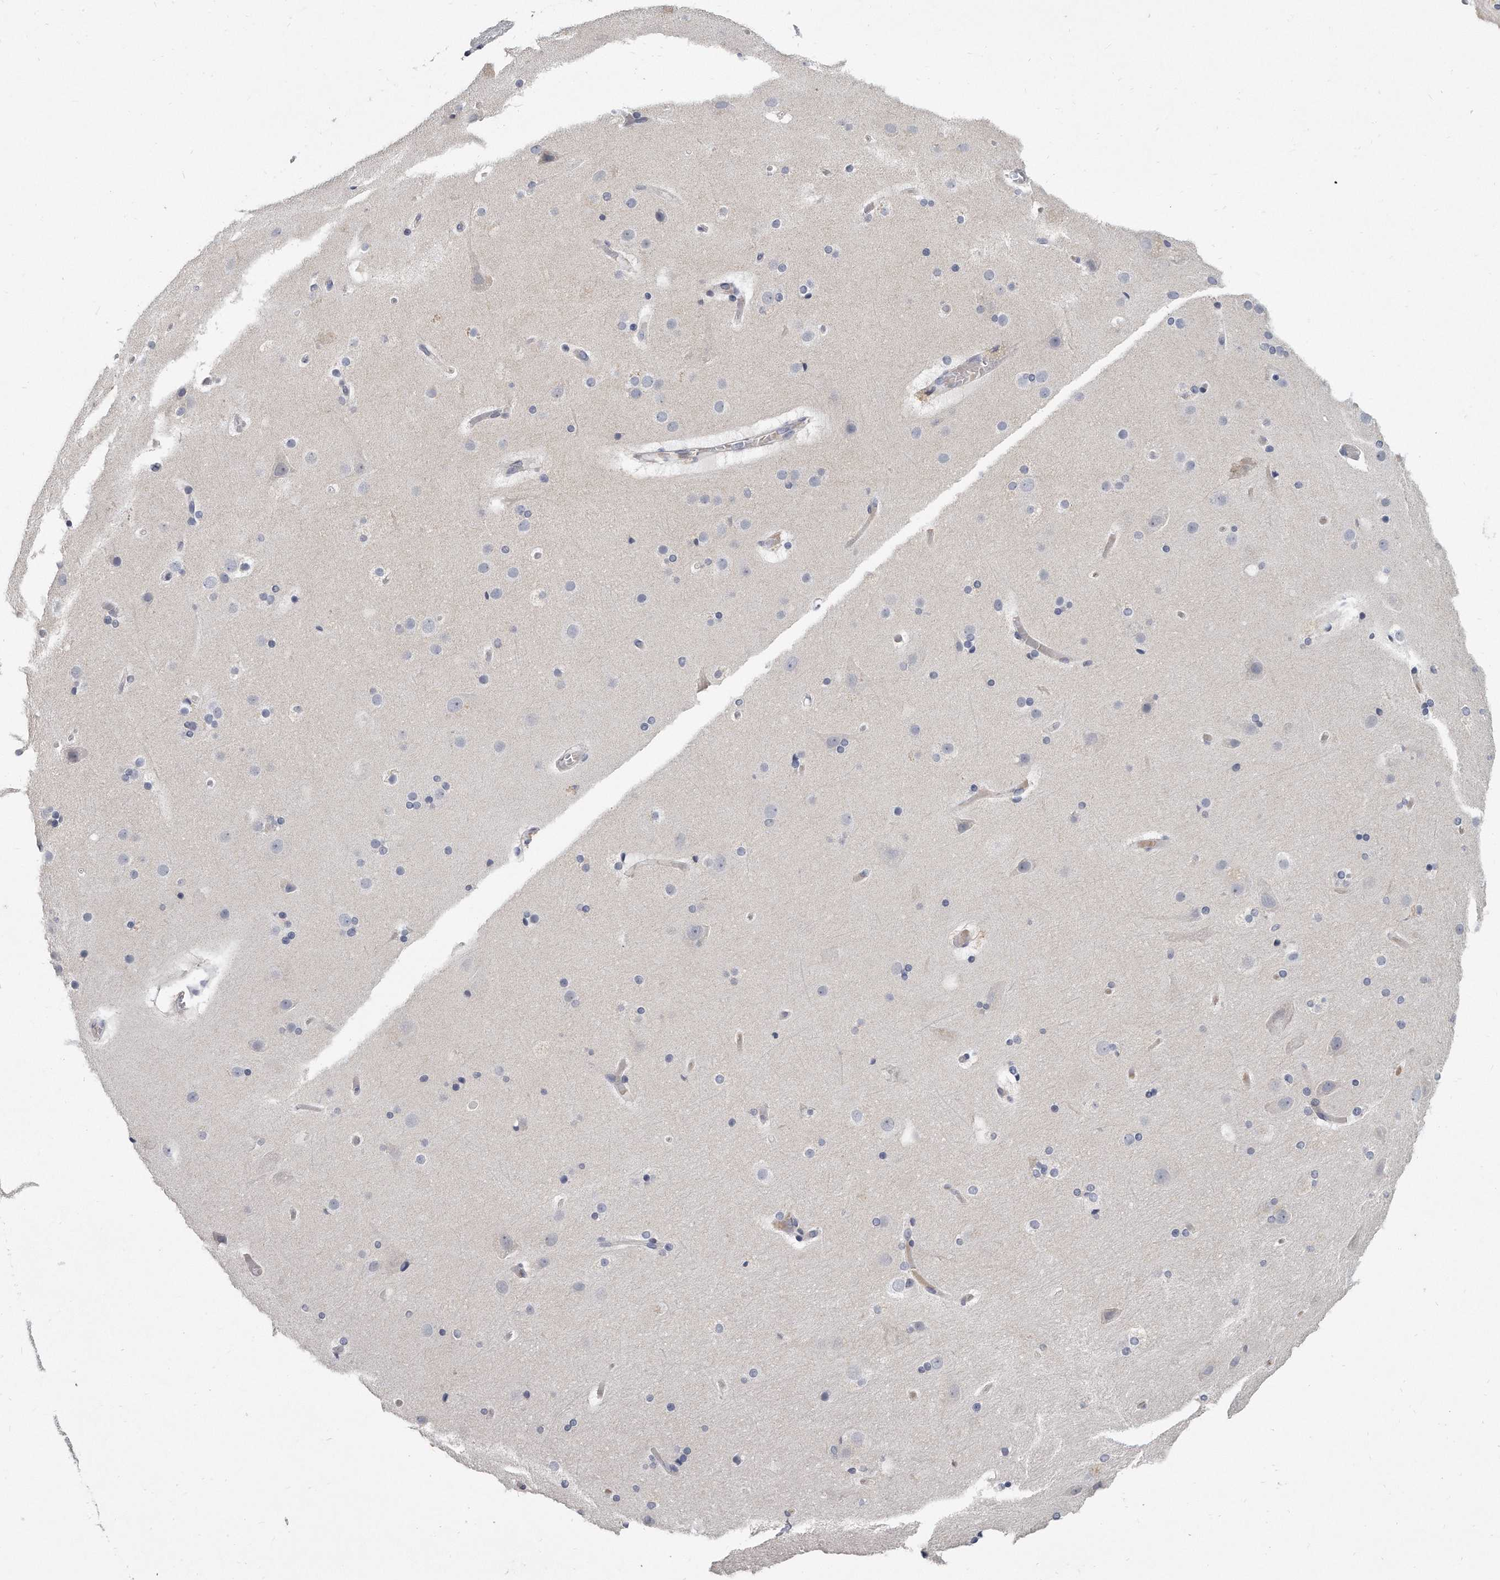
{"staining": {"intensity": "negative", "quantity": "none", "location": "none"}, "tissue": "cerebral cortex", "cell_type": "Endothelial cells", "image_type": "normal", "snomed": [{"axis": "morphology", "description": "Normal tissue, NOS"}, {"axis": "topography", "description": "Cerebral cortex"}], "caption": "DAB (3,3'-diaminobenzidine) immunohistochemical staining of benign human cerebral cortex exhibits no significant staining in endothelial cells.", "gene": "PLEKHA6", "patient": {"sex": "male", "age": 57}}